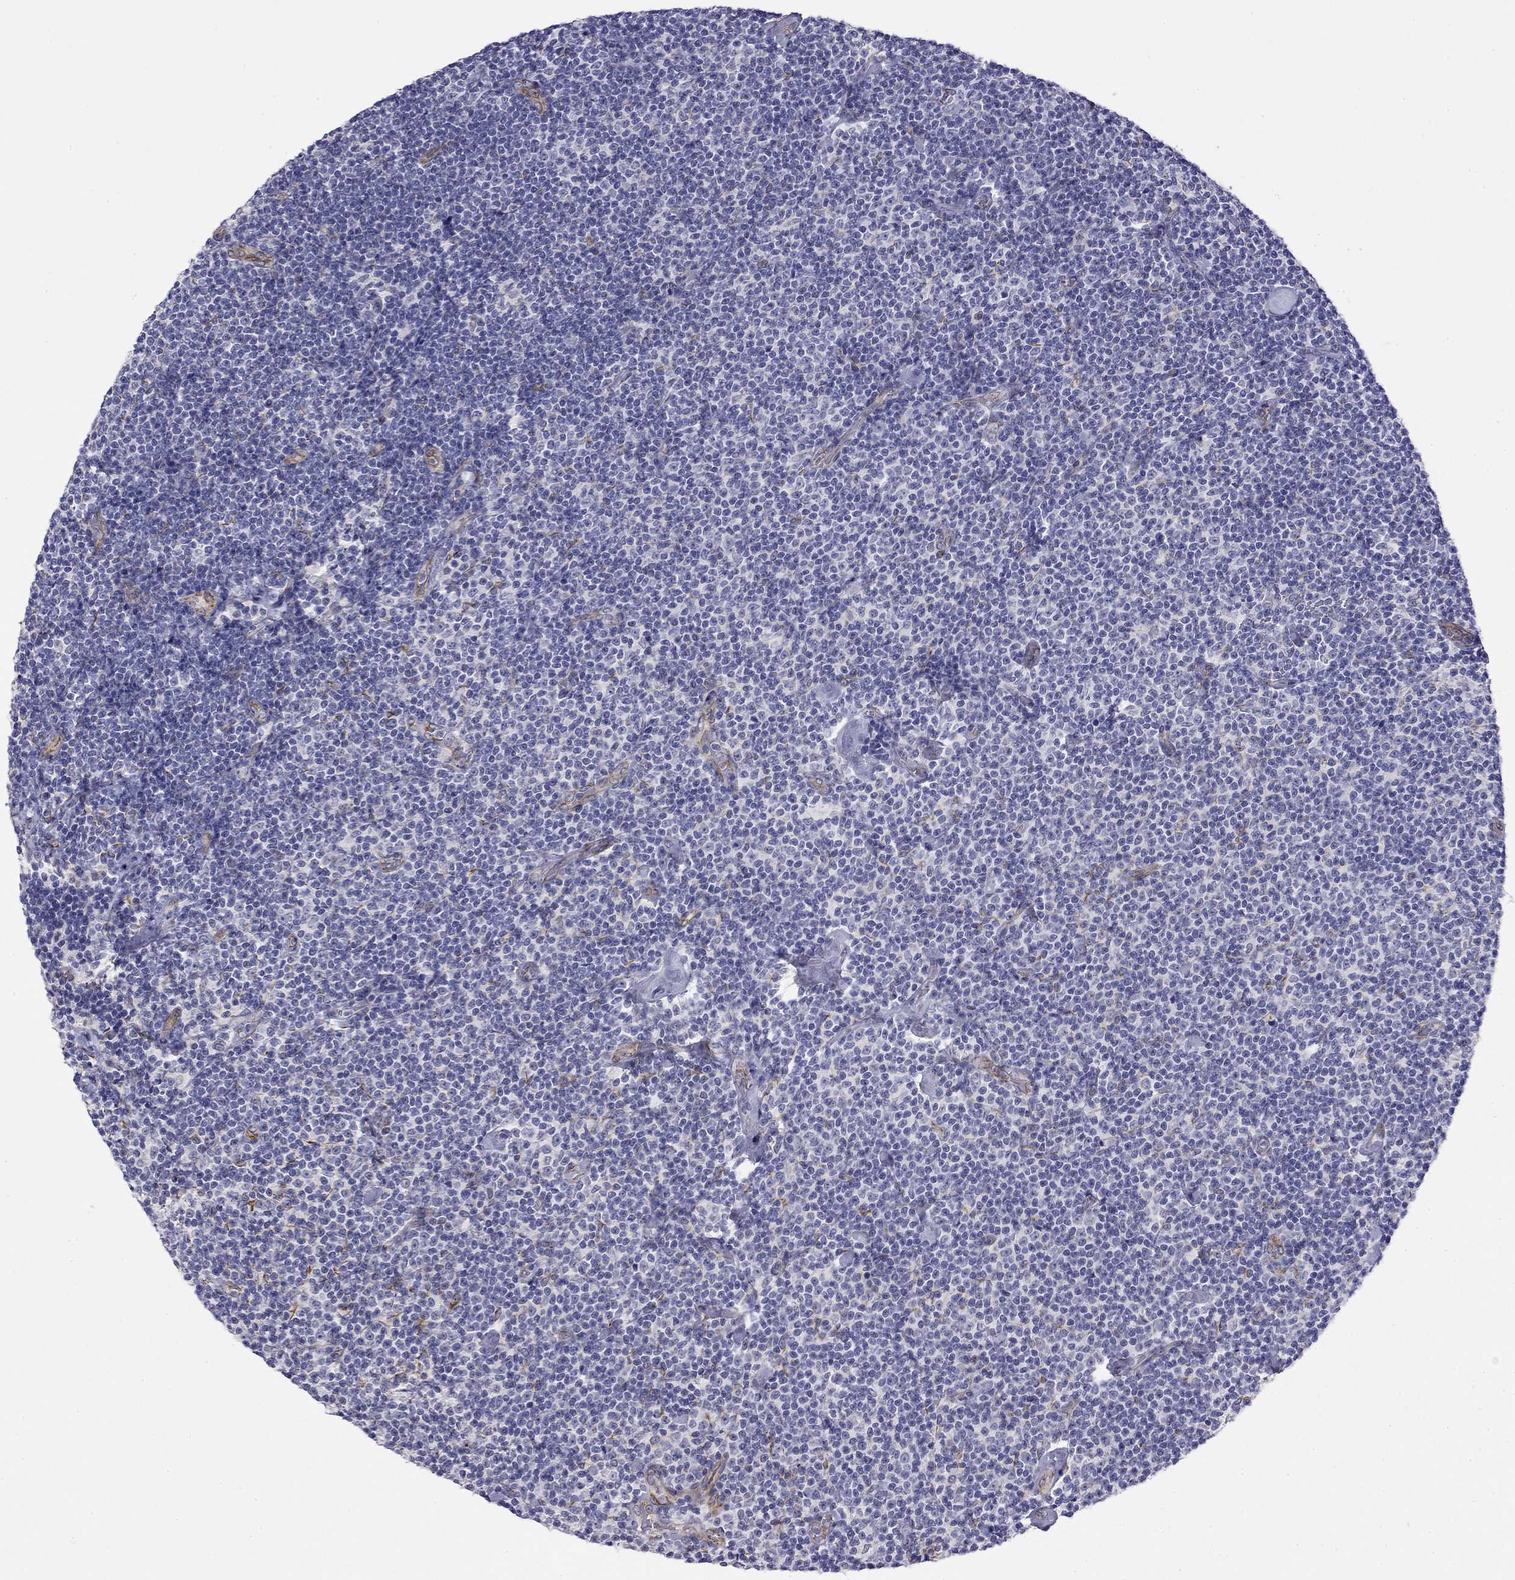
{"staining": {"intensity": "negative", "quantity": "none", "location": "none"}, "tissue": "lymphoma", "cell_type": "Tumor cells", "image_type": "cancer", "snomed": [{"axis": "morphology", "description": "Malignant lymphoma, non-Hodgkin's type, Low grade"}, {"axis": "topography", "description": "Lymph node"}], "caption": "Tumor cells show no significant positivity in low-grade malignant lymphoma, non-Hodgkin's type. (Brightfield microscopy of DAB (3,3'-diaminobenzidine) IHC at high magnification).", "gene": "RTL1", "patient": {"sex": "male", "age": 81}}